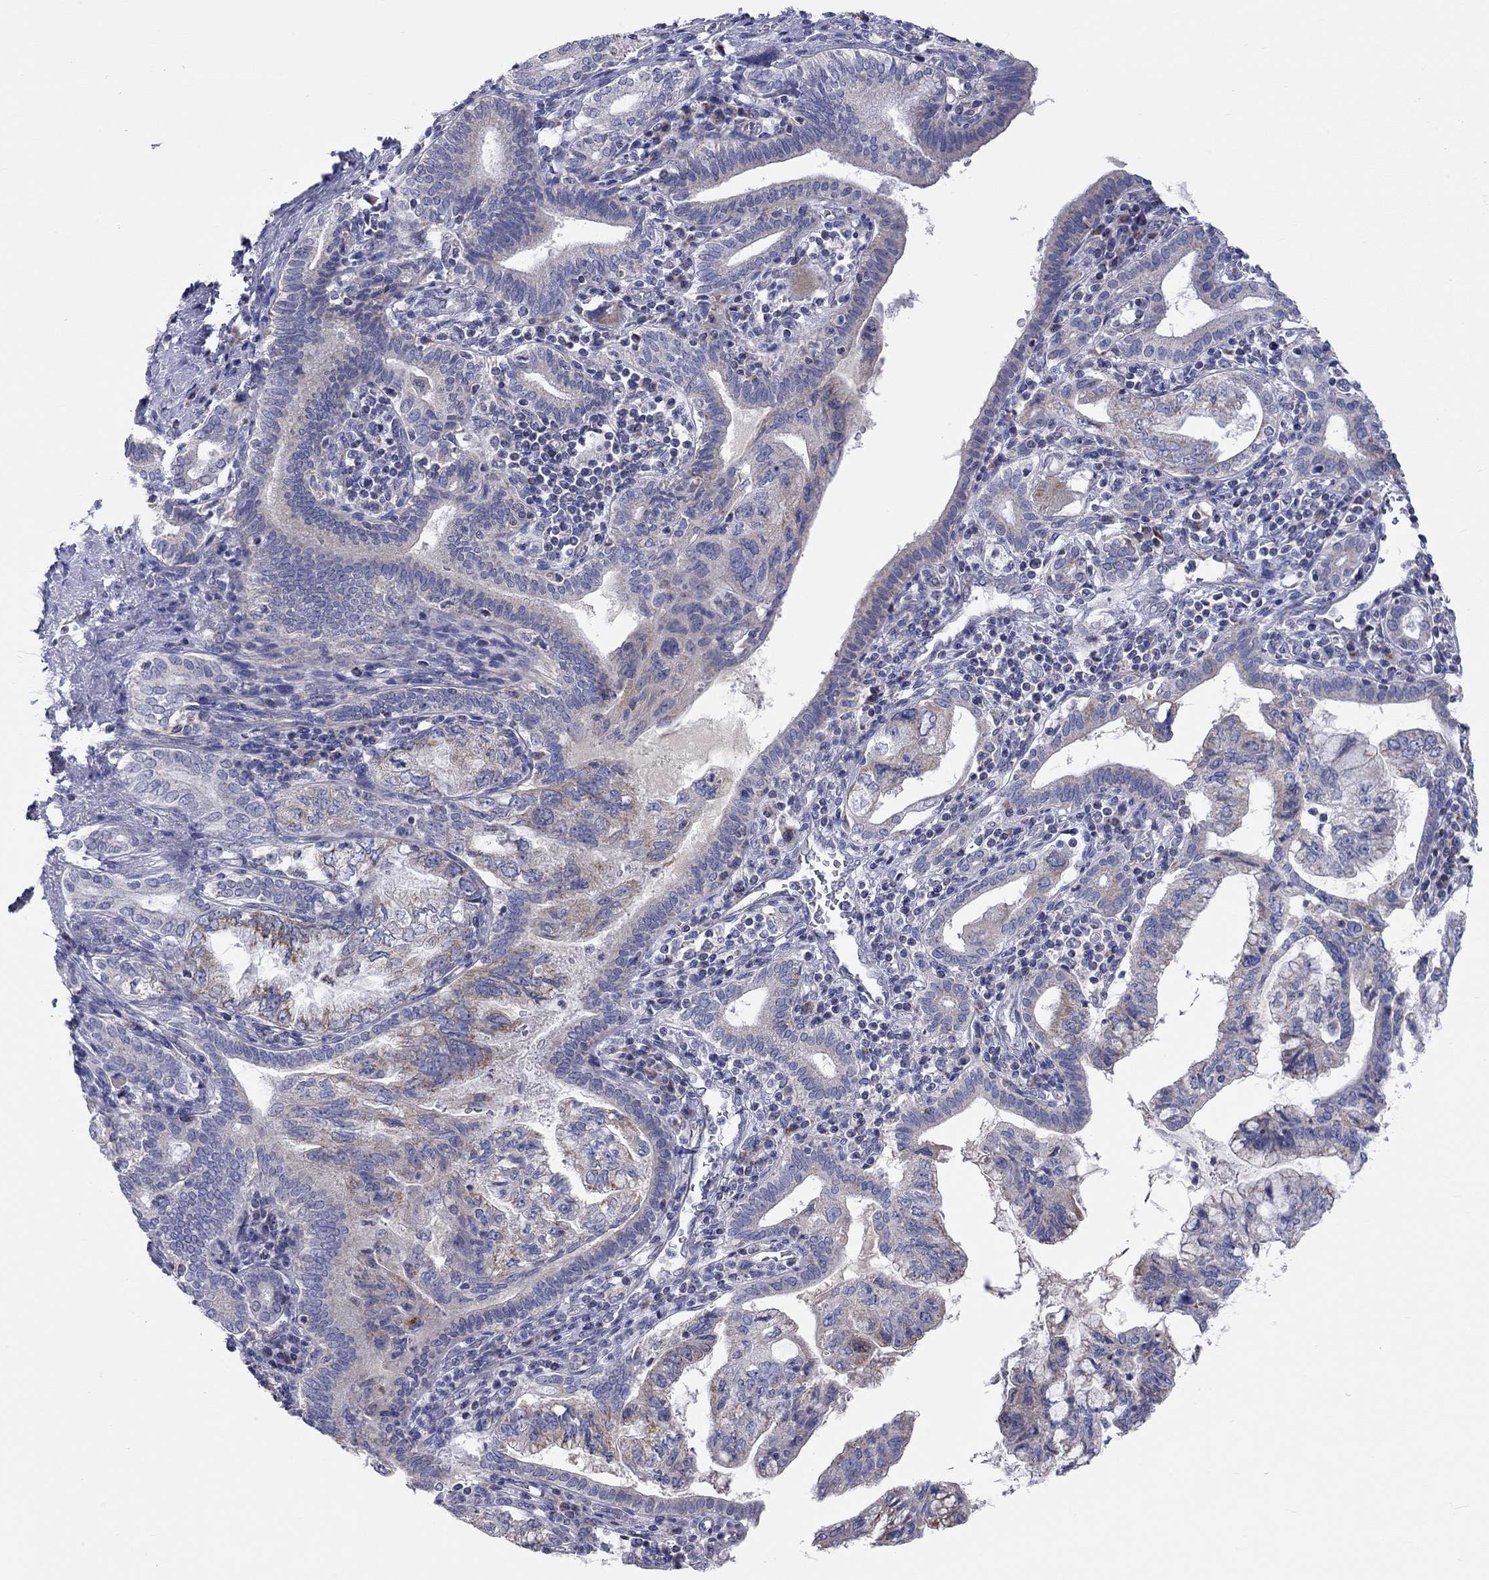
{"staining": {"intensity": "weak", "quantity": "25%-75%", "location": "cytoplasmic/membranous"}, "tissue": "pancreatic cancer", "cell_type": "Tumor cells", "image_type": "cancer", "snomed": [{"axis": "morphology", "description": "Adenocarcinoma, NOS"}, {"axis": "topography", "description": "Pancreas"}], "caption": "A histopathology image showing weak cytoplasmic/membranous positivity in approximately 25%-75% of tumor cells in pancreatic cancer, as visualized by brown immunohistochemical staining.", "gene": "RCAN1", "patient": {"sex": "female", "age": 73}}